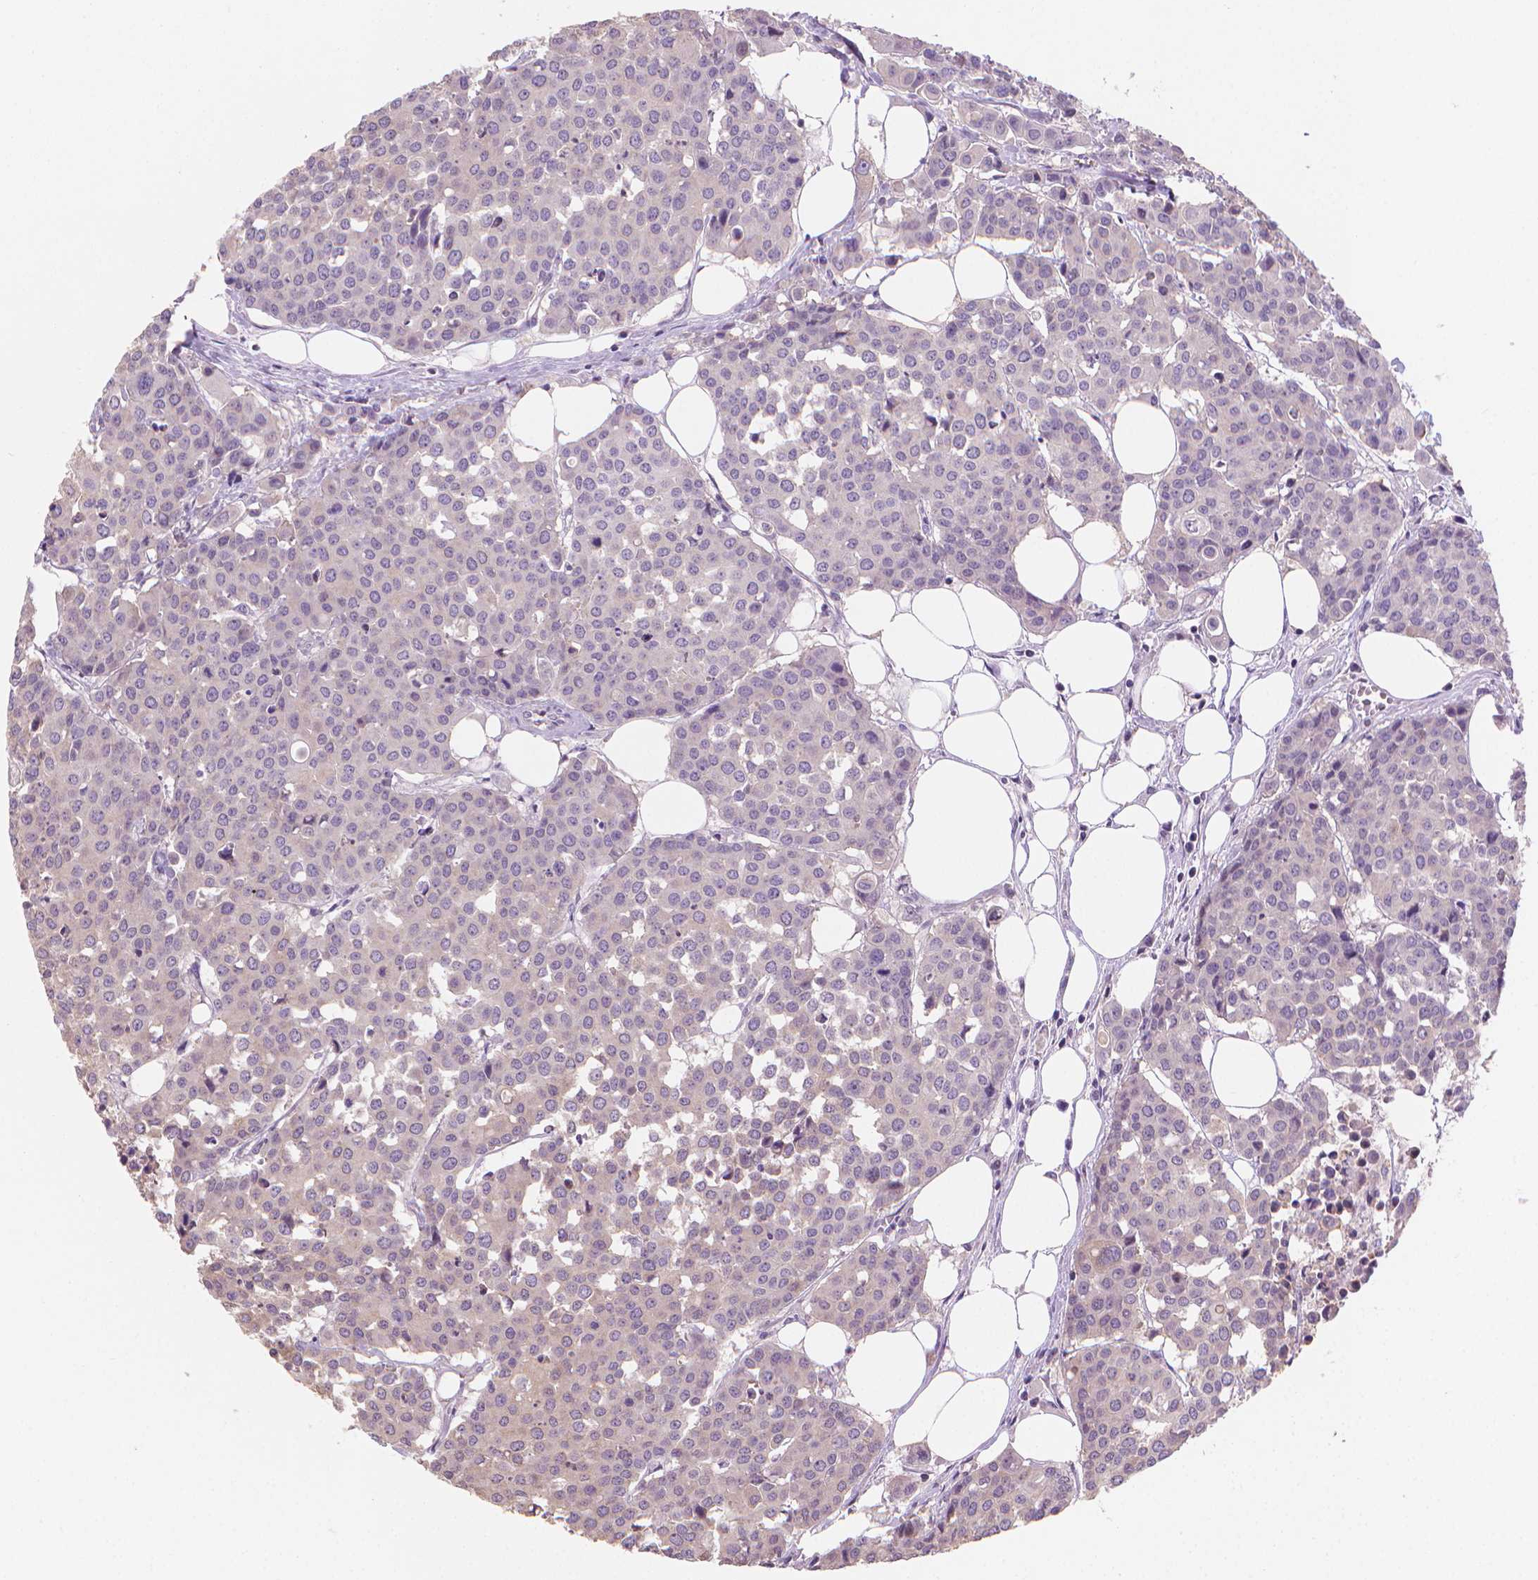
{"staining": {"intensity": "negative", "quantity": "none", "location": "none"}, "tissue": "carcinoid", "cell_type": "Tumor cells", "image_type": "cancer", "snomed": [{"axis": "morphology", "description": "Carcinoid, malignant, NOS"}, {"axis": "topography", "description": "Colon"}], "caption": "An IHC histopathology image of carcinoid is shown. There is no staining in tumor cells of carcinoid.", "gene": "CLXN", "patient": {"sex": "male", "age": 81}}